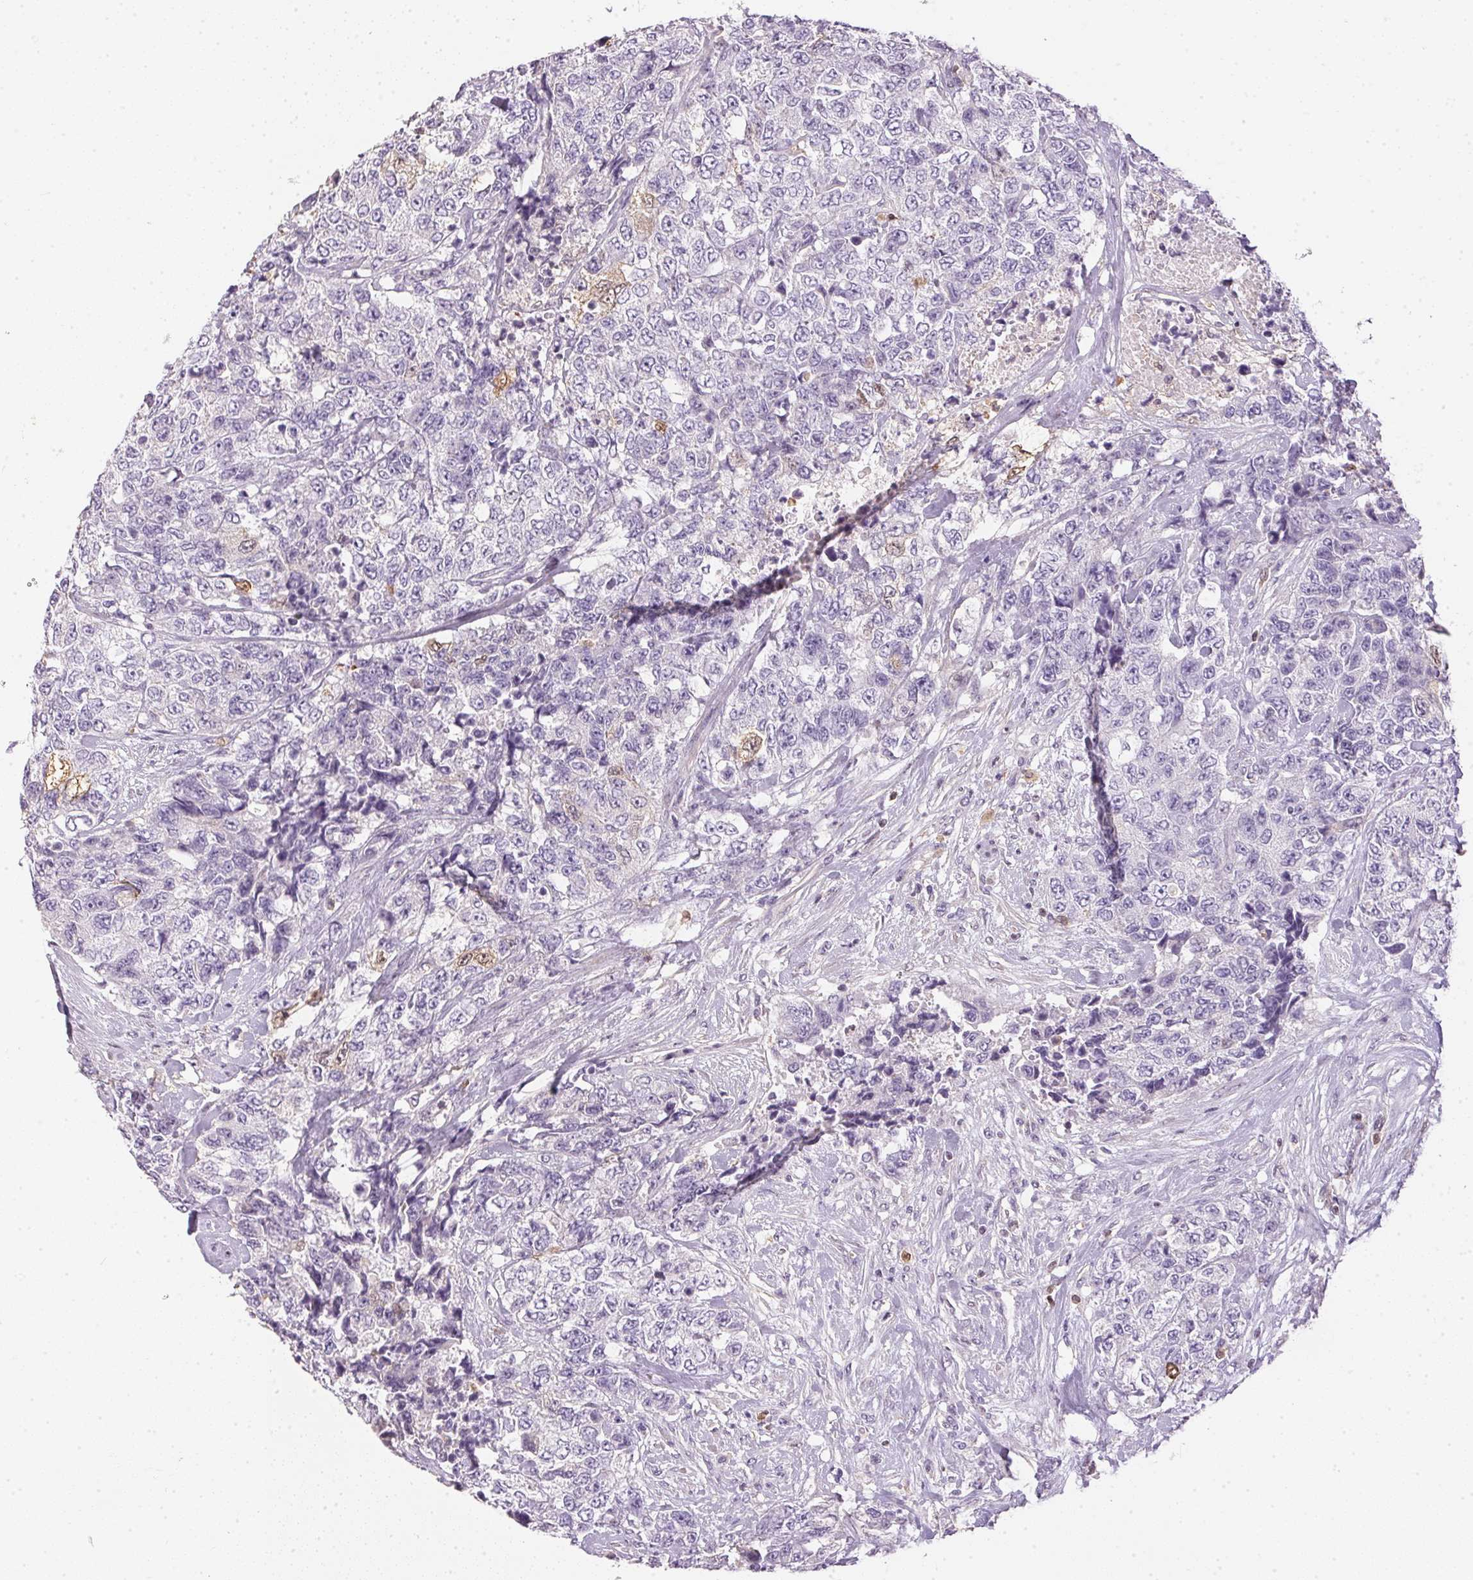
{"staining": {"intensity": "negative", "quantity": "none", "location": "none"}, "tissue": "urothelial cancer", "cell_type": "Tumor cells", "image_type": "cancer", "snomed": [{"axis": "morphology", "description": "Urothelial carcinoma, High grade"}, {"axis": "topography", "description": "Urinary bladder"}], "caption": "High power microscopy histopathology image of an IHC image of high-grade urothelial carcinoma, revealing no significant positivity in tumor cells.", "gene": "S100A3", "patient": {"sex": "female", "age": 78}}